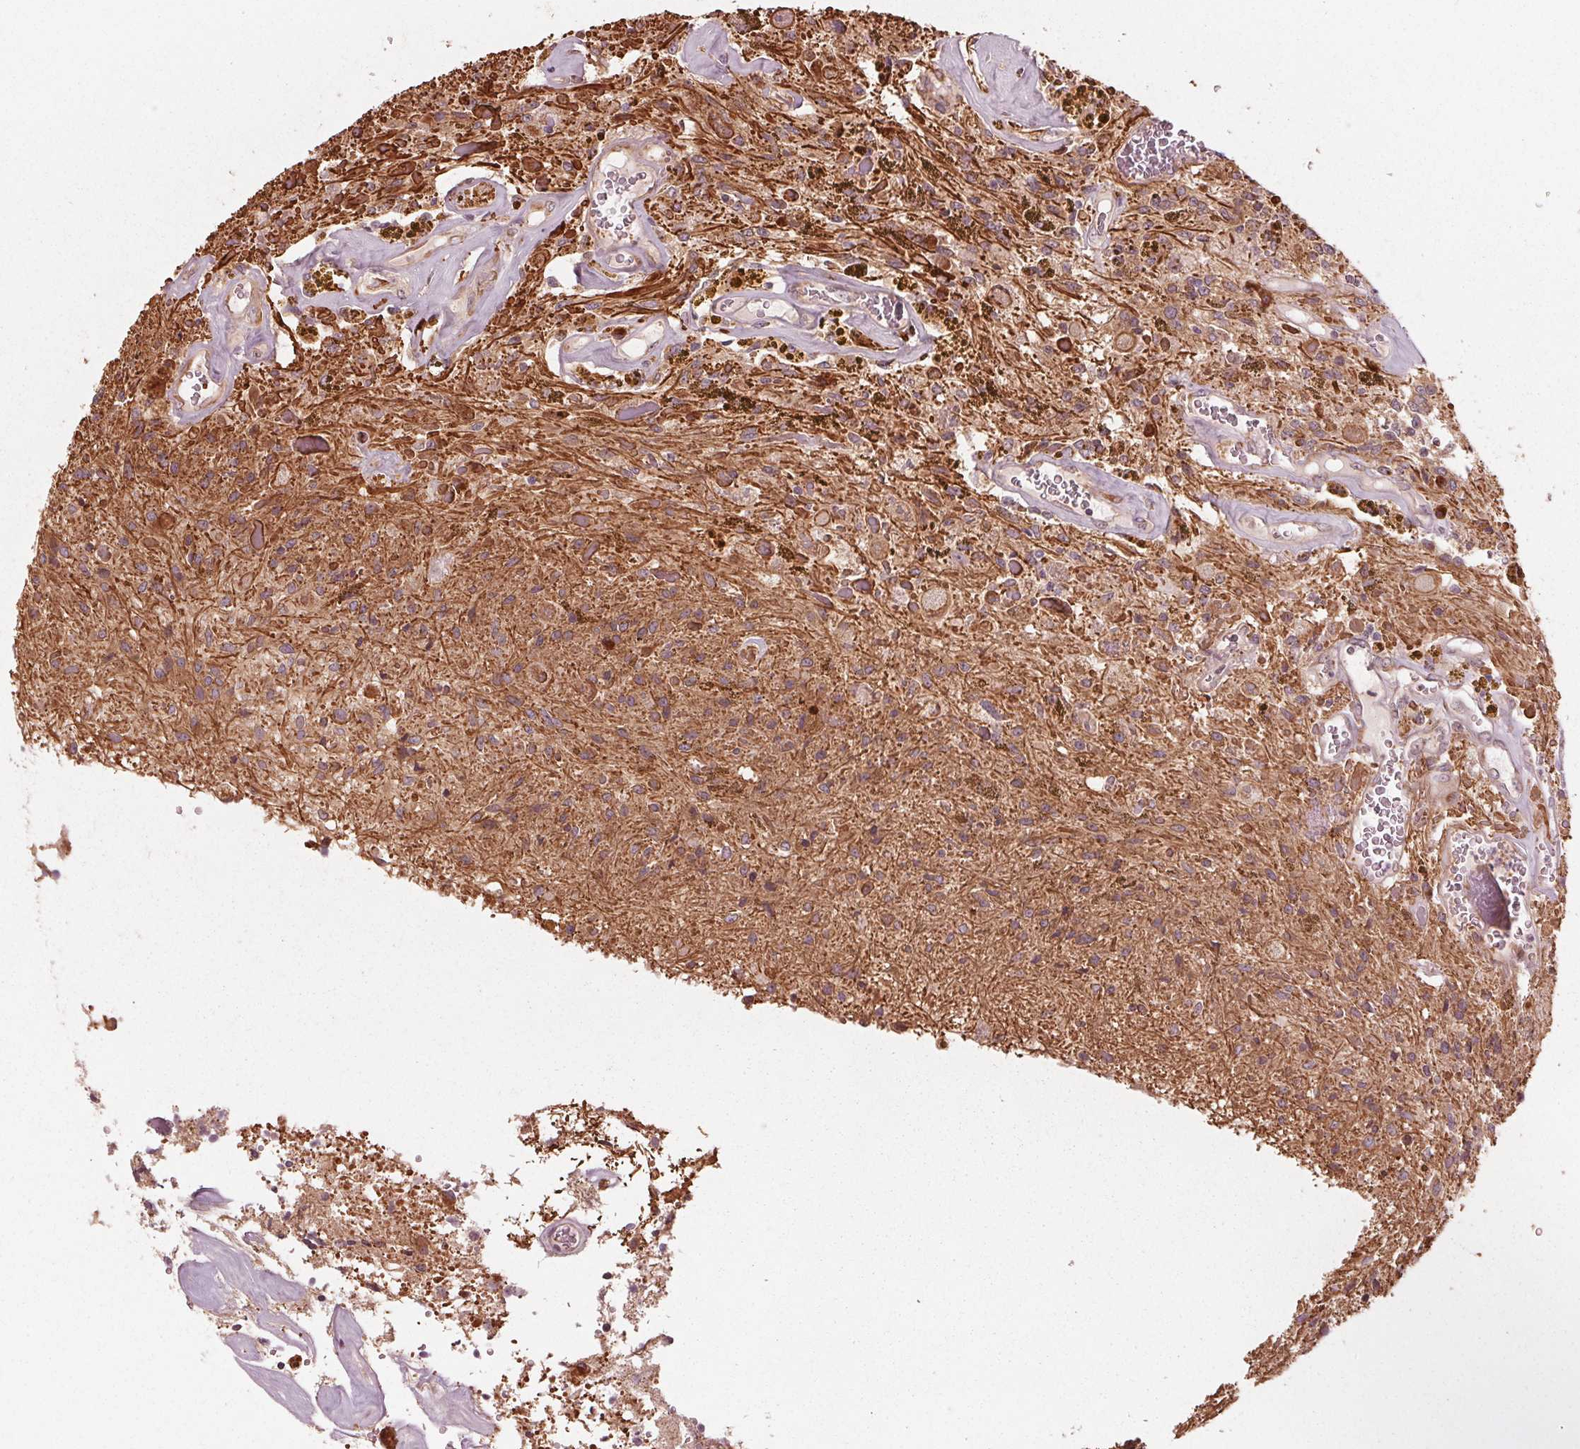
{"staining": {"intensity": "moderate", "quantity": ">75%", "location": "cytoplasmic/membranous"}, "tissue": "glioma", "cell_type": "Tumor cells", "image_type": "cancer", "snomed": [{"axis": "morphology", "description": "Glioma, malignant, Low grade"}, {"axis": "topography", "description": "Cerebellum"}], "caption": "There is medium levels of moderate cytoplasmic/membranous positivity in tumor cells of malignant glioma (low-grade), as demonstrated by immunohistochemical staining (brown color).", "gene": "CMIP", "patient": {"sex": "female", "age": 14}}